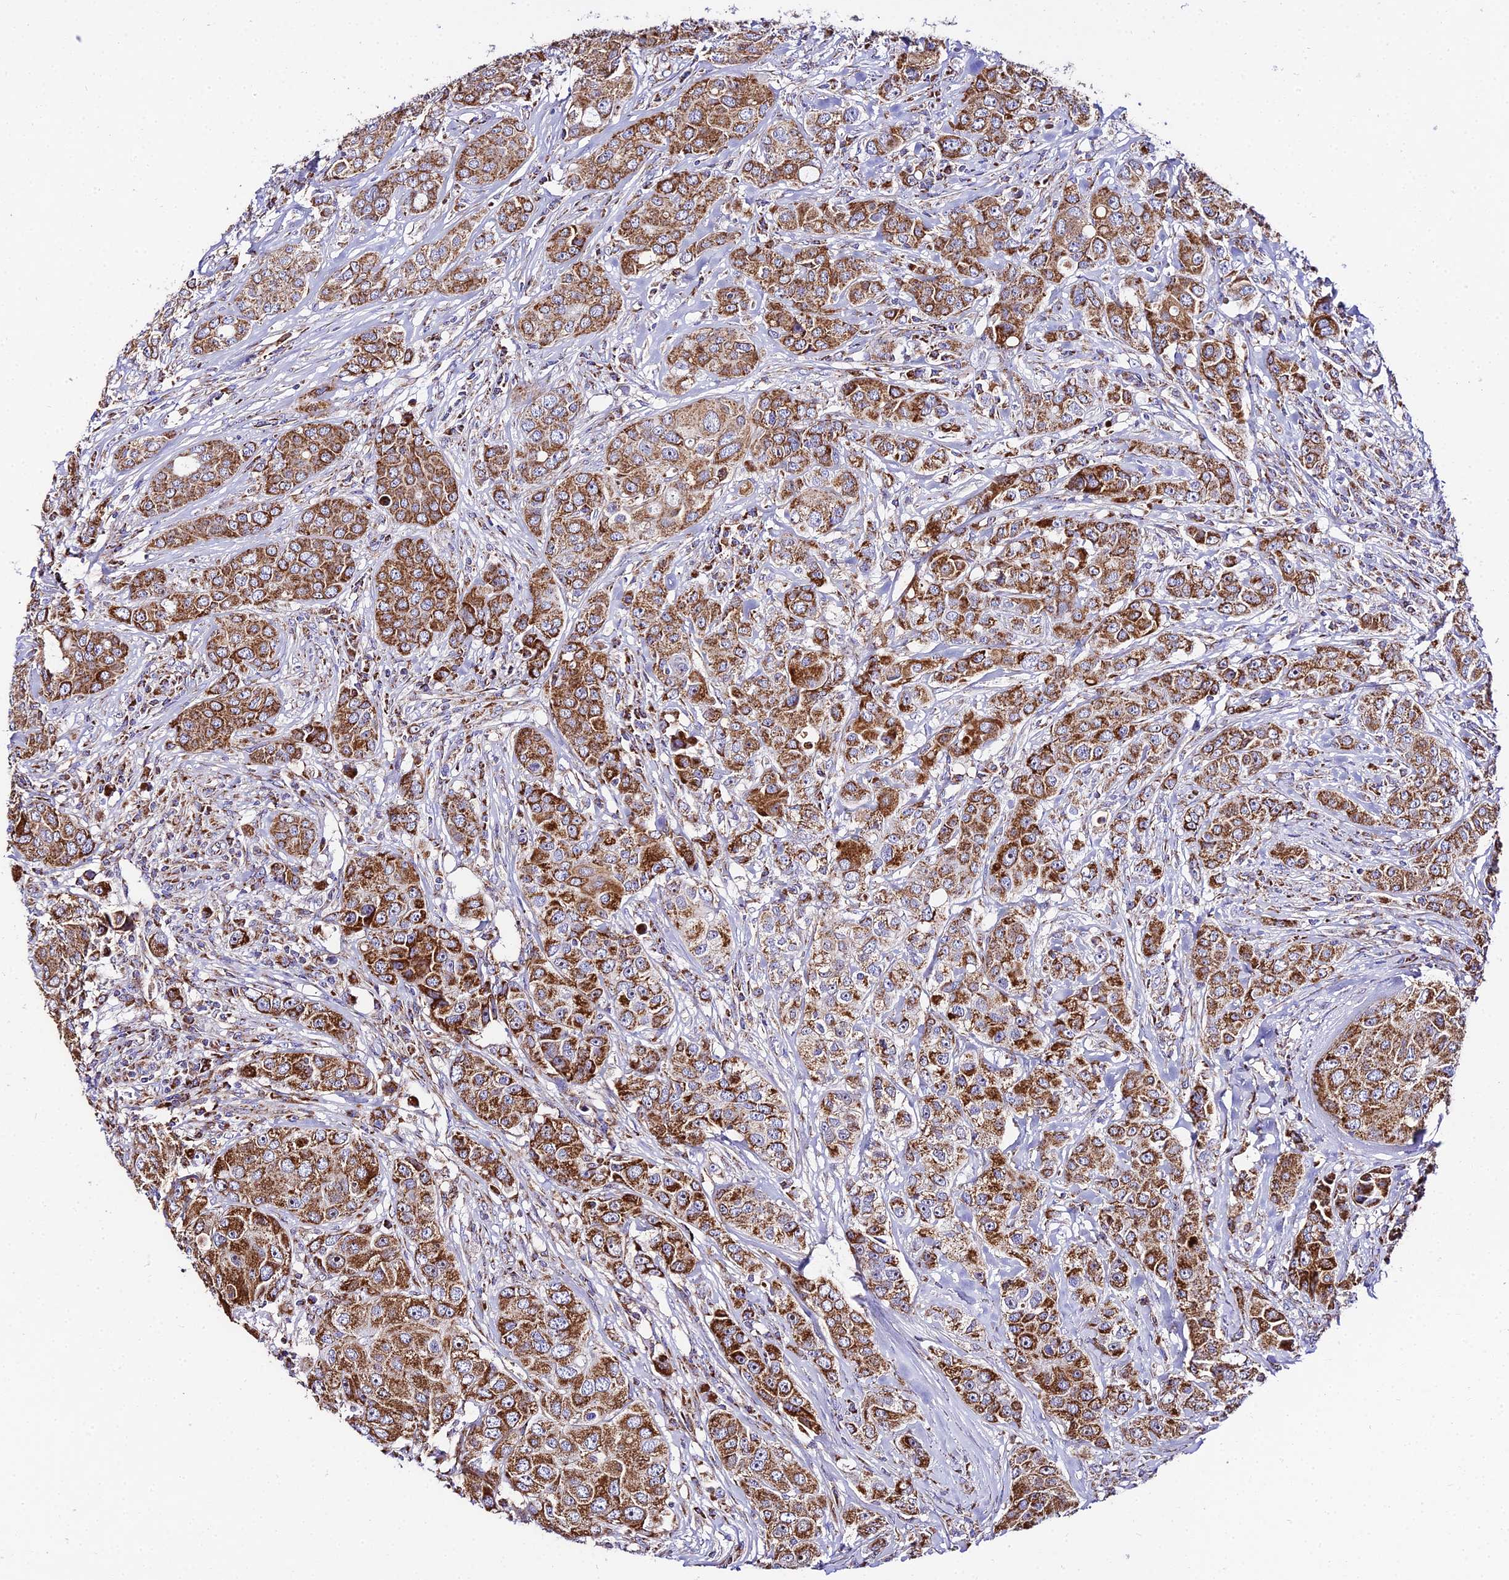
{"staining": {"intensity": "strong", "quantity": ">75%", "location": "cytoplasmic/membranous"}, "tissue": "breast cancer", "cell_type": "Tumor cells", "image_type": "cancer", "snomed": [{"axis": "morphology", "description": "Duct carcinoma"}, {"axis": "topography", "description": "Breast"}], "caption": "High-power microscopy captured an immunohistochemistry histopathology image of breast intraductal carcinoma, revealing strong cytoplasmic/membranous expression in approximately >75% of tumor cells. (DAB IHC with brightfield microscopy, high magnification).", "gene": "OCIAD1", "patient": {"sex": "female", "age": 43}}